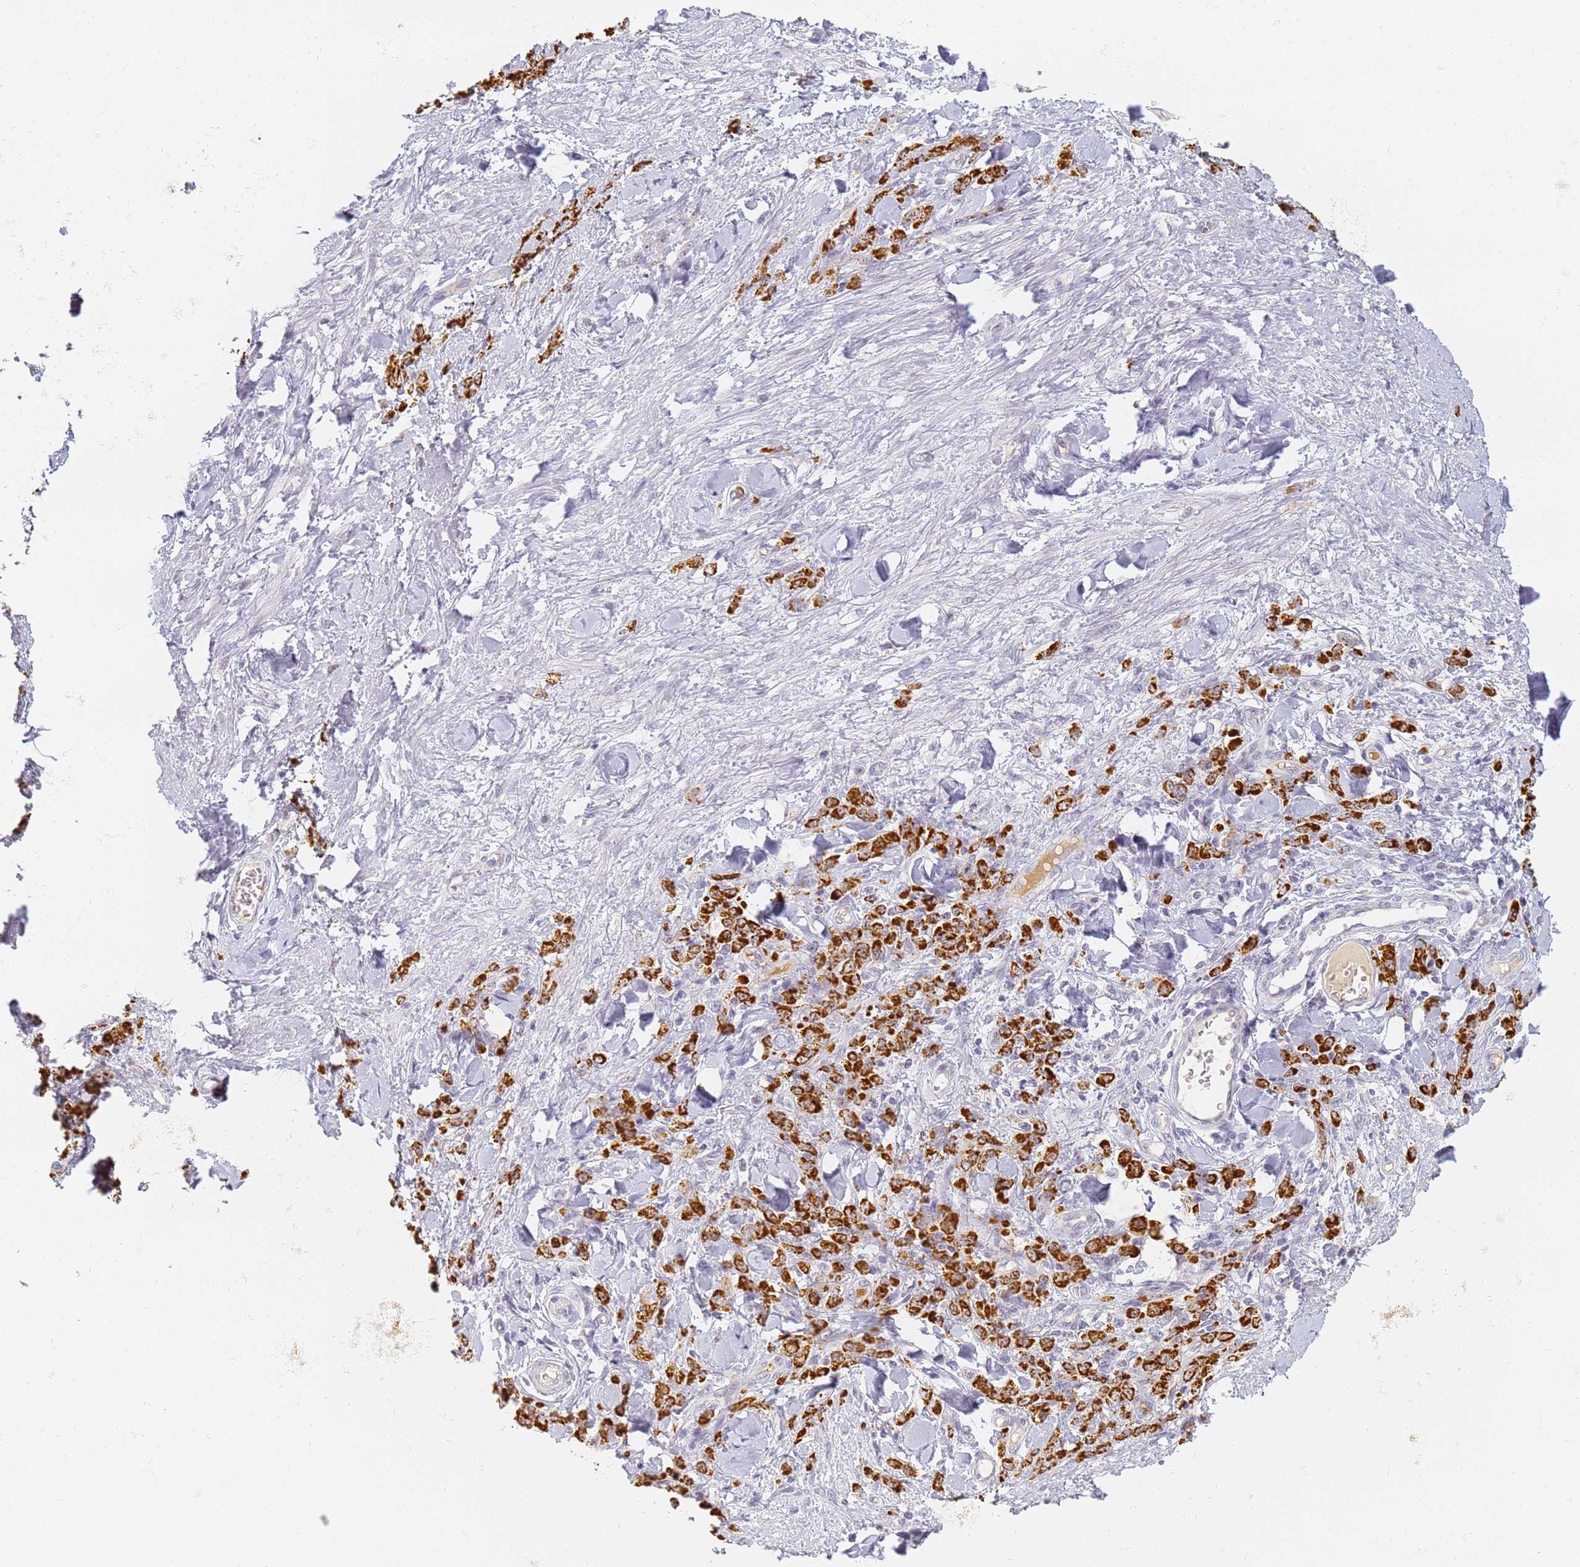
{"staining": {"intensity": "strong", "quantity": ">75%", "location": "cytoplasmic/membranous"}, "tissue": "stomach cancer", "cell_type": "Tumor cells", "image_type": "cancer", "snomed": [{"axis": "morphology", "description": "Normal tissue, NOS"}, {"axis": "morphology", "description": "Adenocarcinoma, NOS"}, {"axis": "topography", "description": "Stomach"}], "caption": "Immunohistochemical staining of human adenocarcinoma (stomach) shows high levels of strong cytoplasmic/membranous staining in approximately >75% of tumor cells.", "gene": "SLC38A9", "patient": {"sex": "male", "age": 82}}